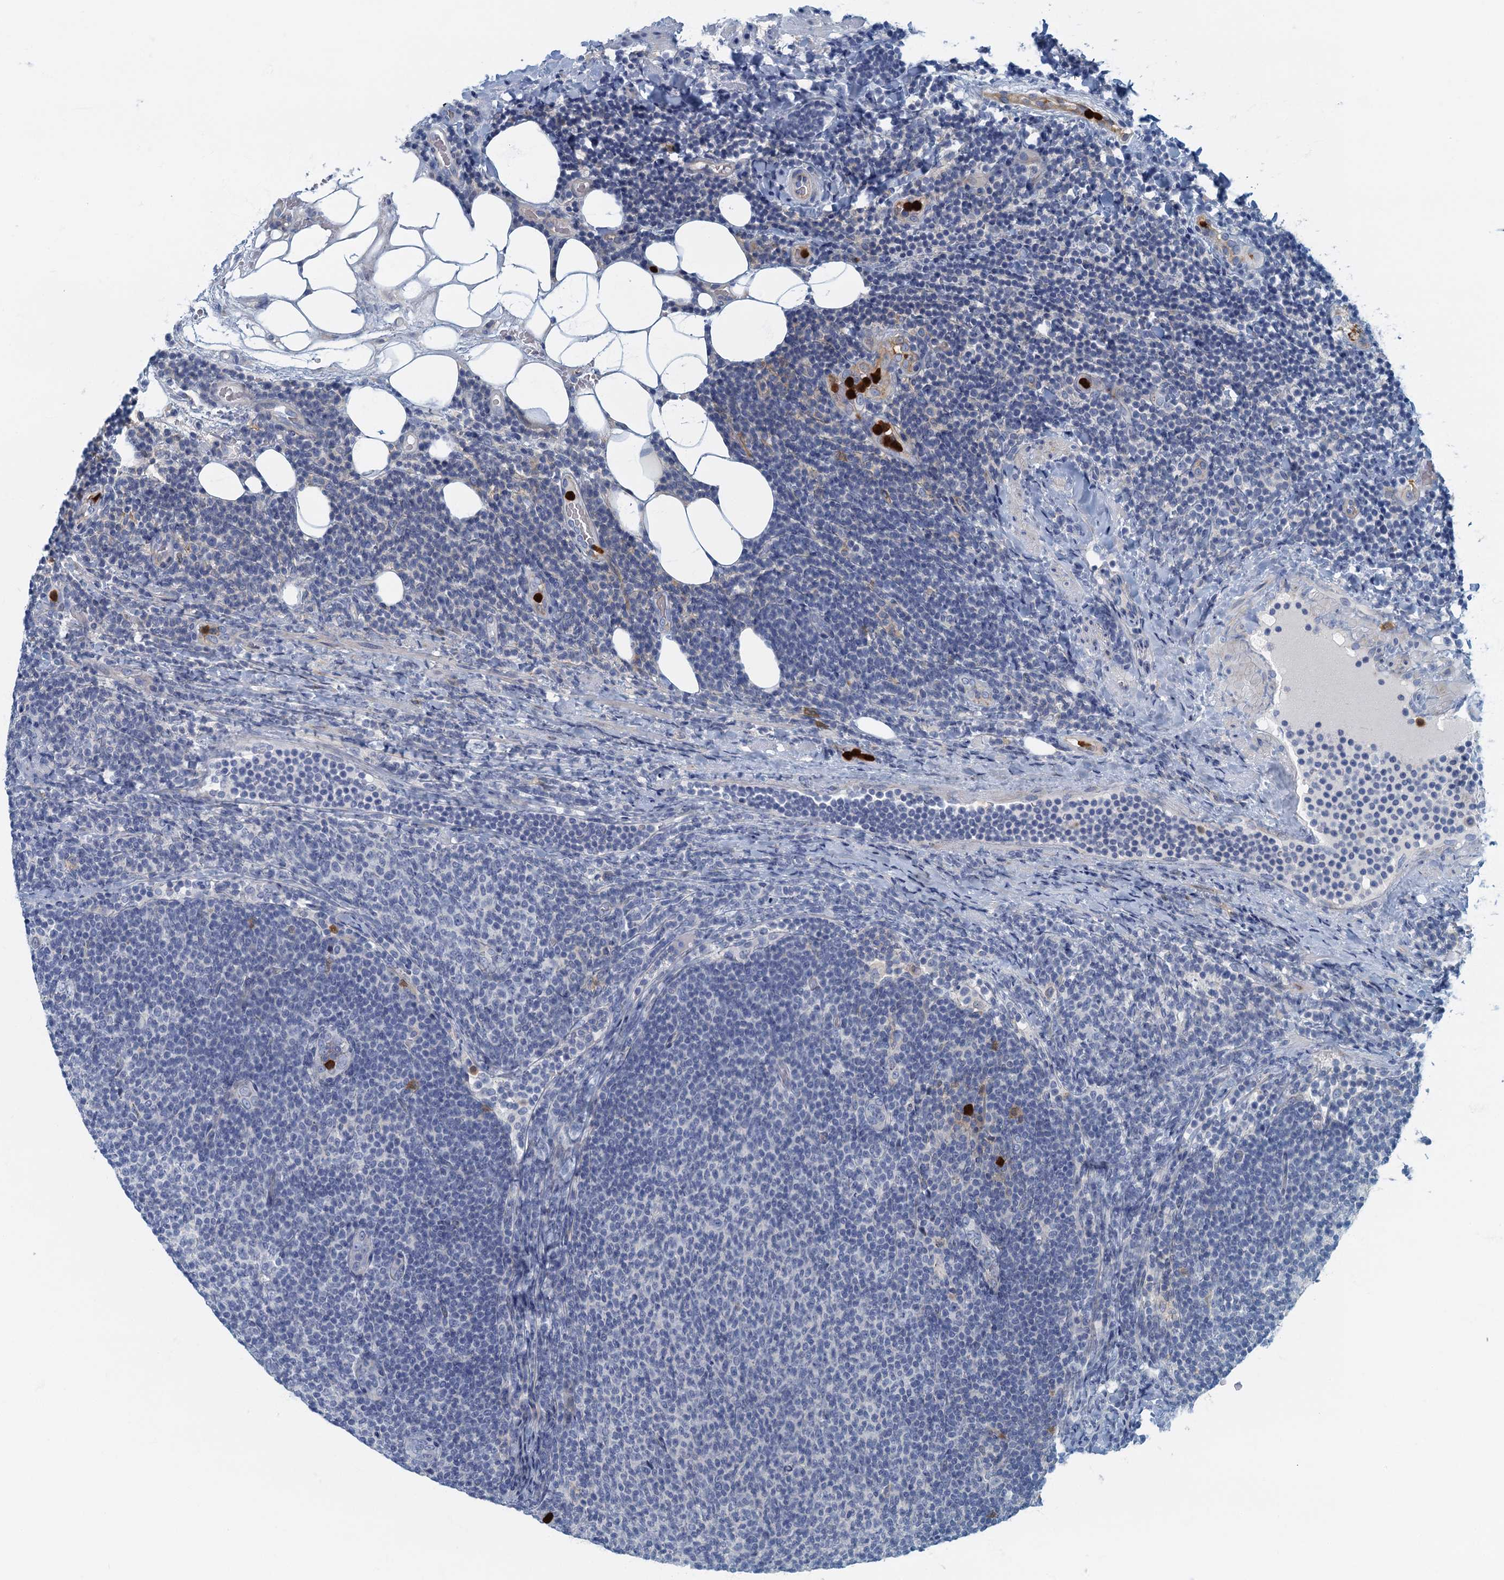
{"staining": {"intensity": "negative", "quantity": "none", "location": "none"}, "tissue": "lymphoma", "cell_type": "Tumor cells", "image_type": "cancer", "snomed": [{"axis": "morphology", "description": "Malignant lymphoma, non-Hodgkin's type, Low grade"}, {"axis": "topography", "description": "Lymph node"}], "caption": "Lymphoma stained for a protein using IHC exhibits no staining tumor cells.", "gene": "ANKDD1A", "patient": {"sex": "male", "age": 66}}